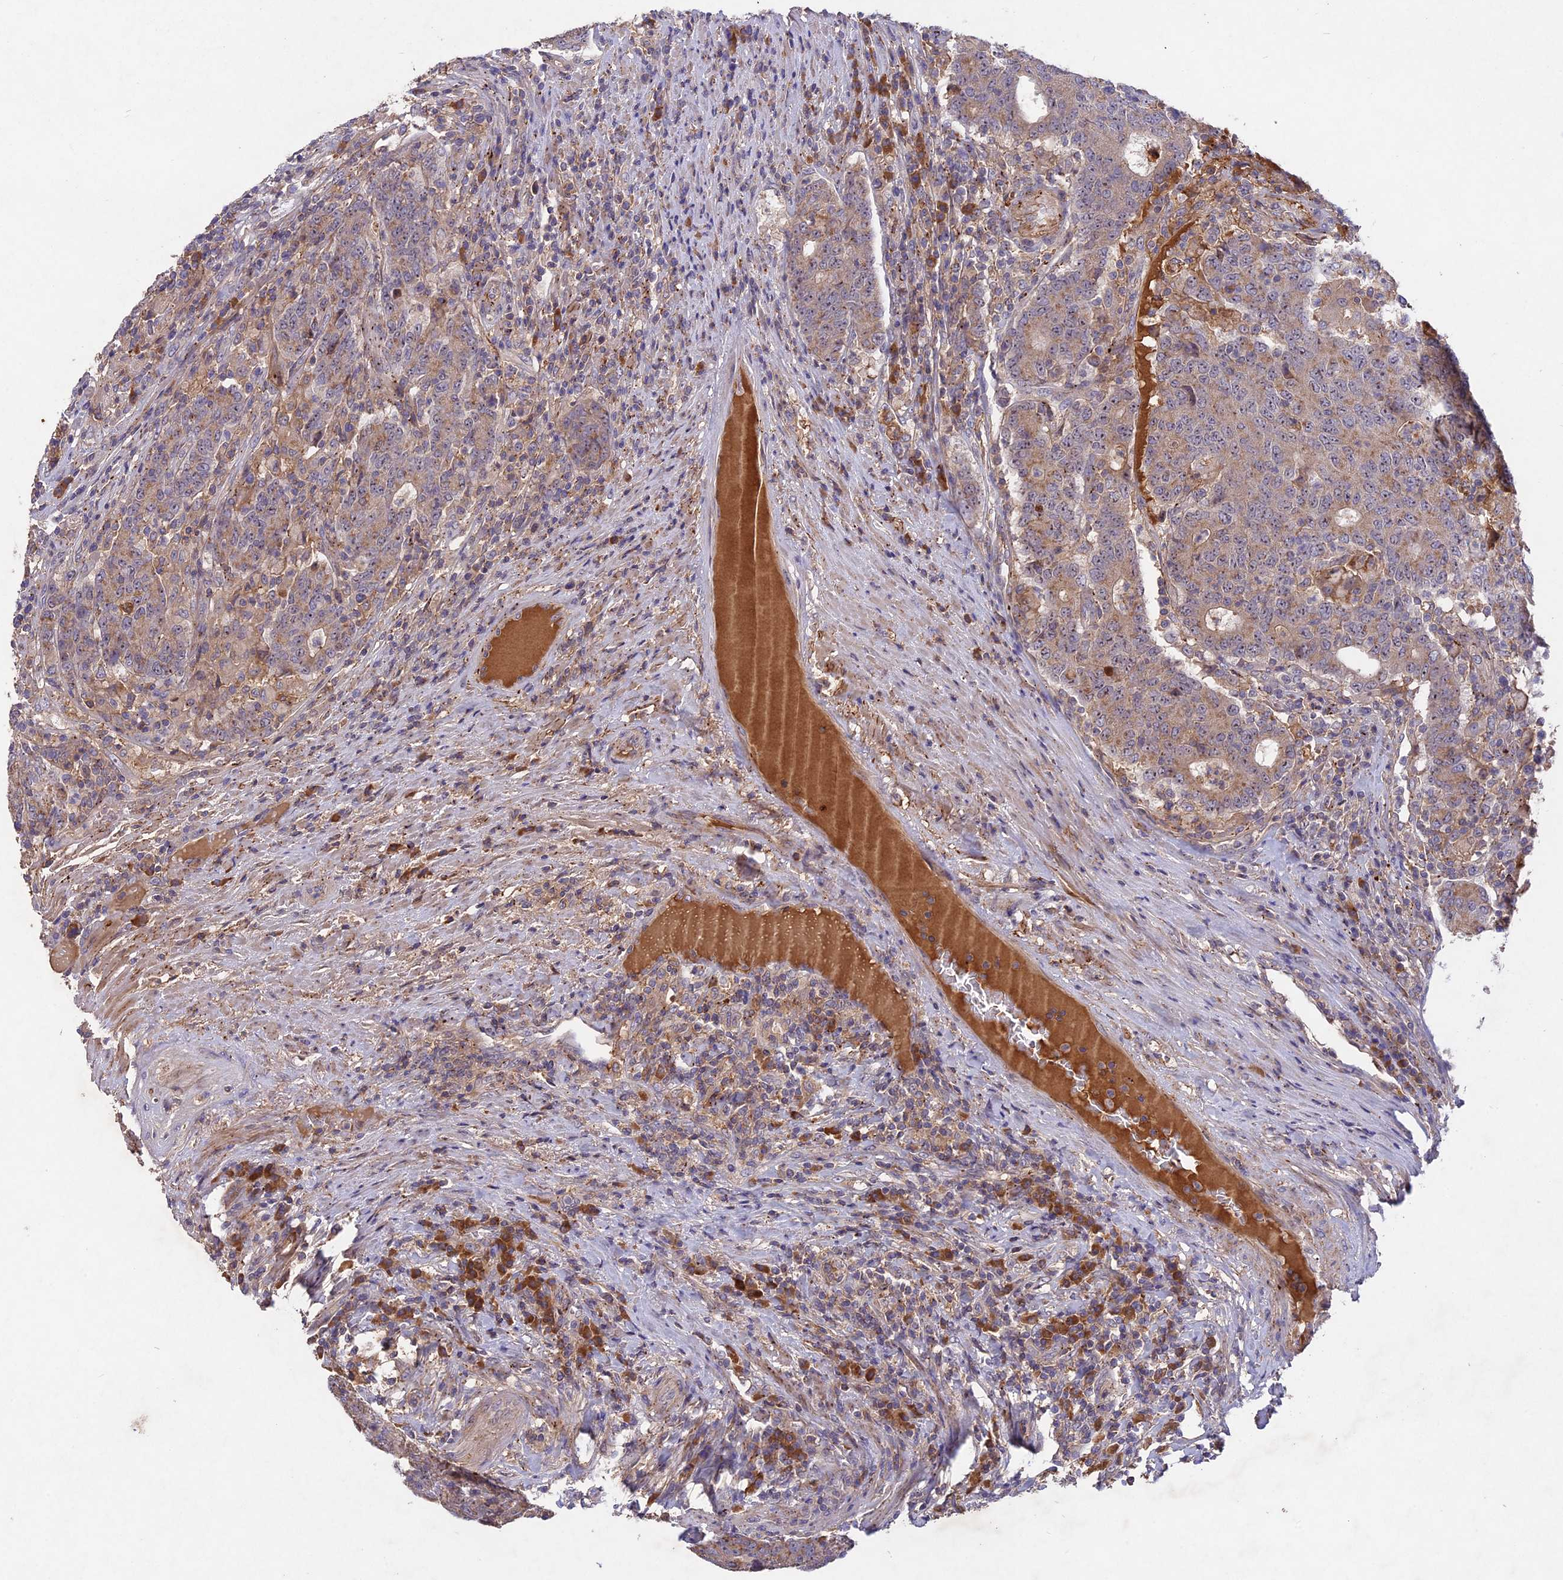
{"staining": {"intensity": "weak", "quantity": ">75%", "location": "cytoplasmic/membranous"}, "tissue": "colorectal cancer", "cell_type": "Tumor cells", "image_type": "cancer", "snomed": [{"axis": "morphology", "description": "Adenocarcinoma, NOS"}, {"axis": "topography", "description": "Colon"}], "caption": "Human adenocarcinoma (colorectal) stained with a protein marker exhibits weak staining in tumor cells.", "gene": "ADO", "patient": {"sex": "female", "age": 75}}